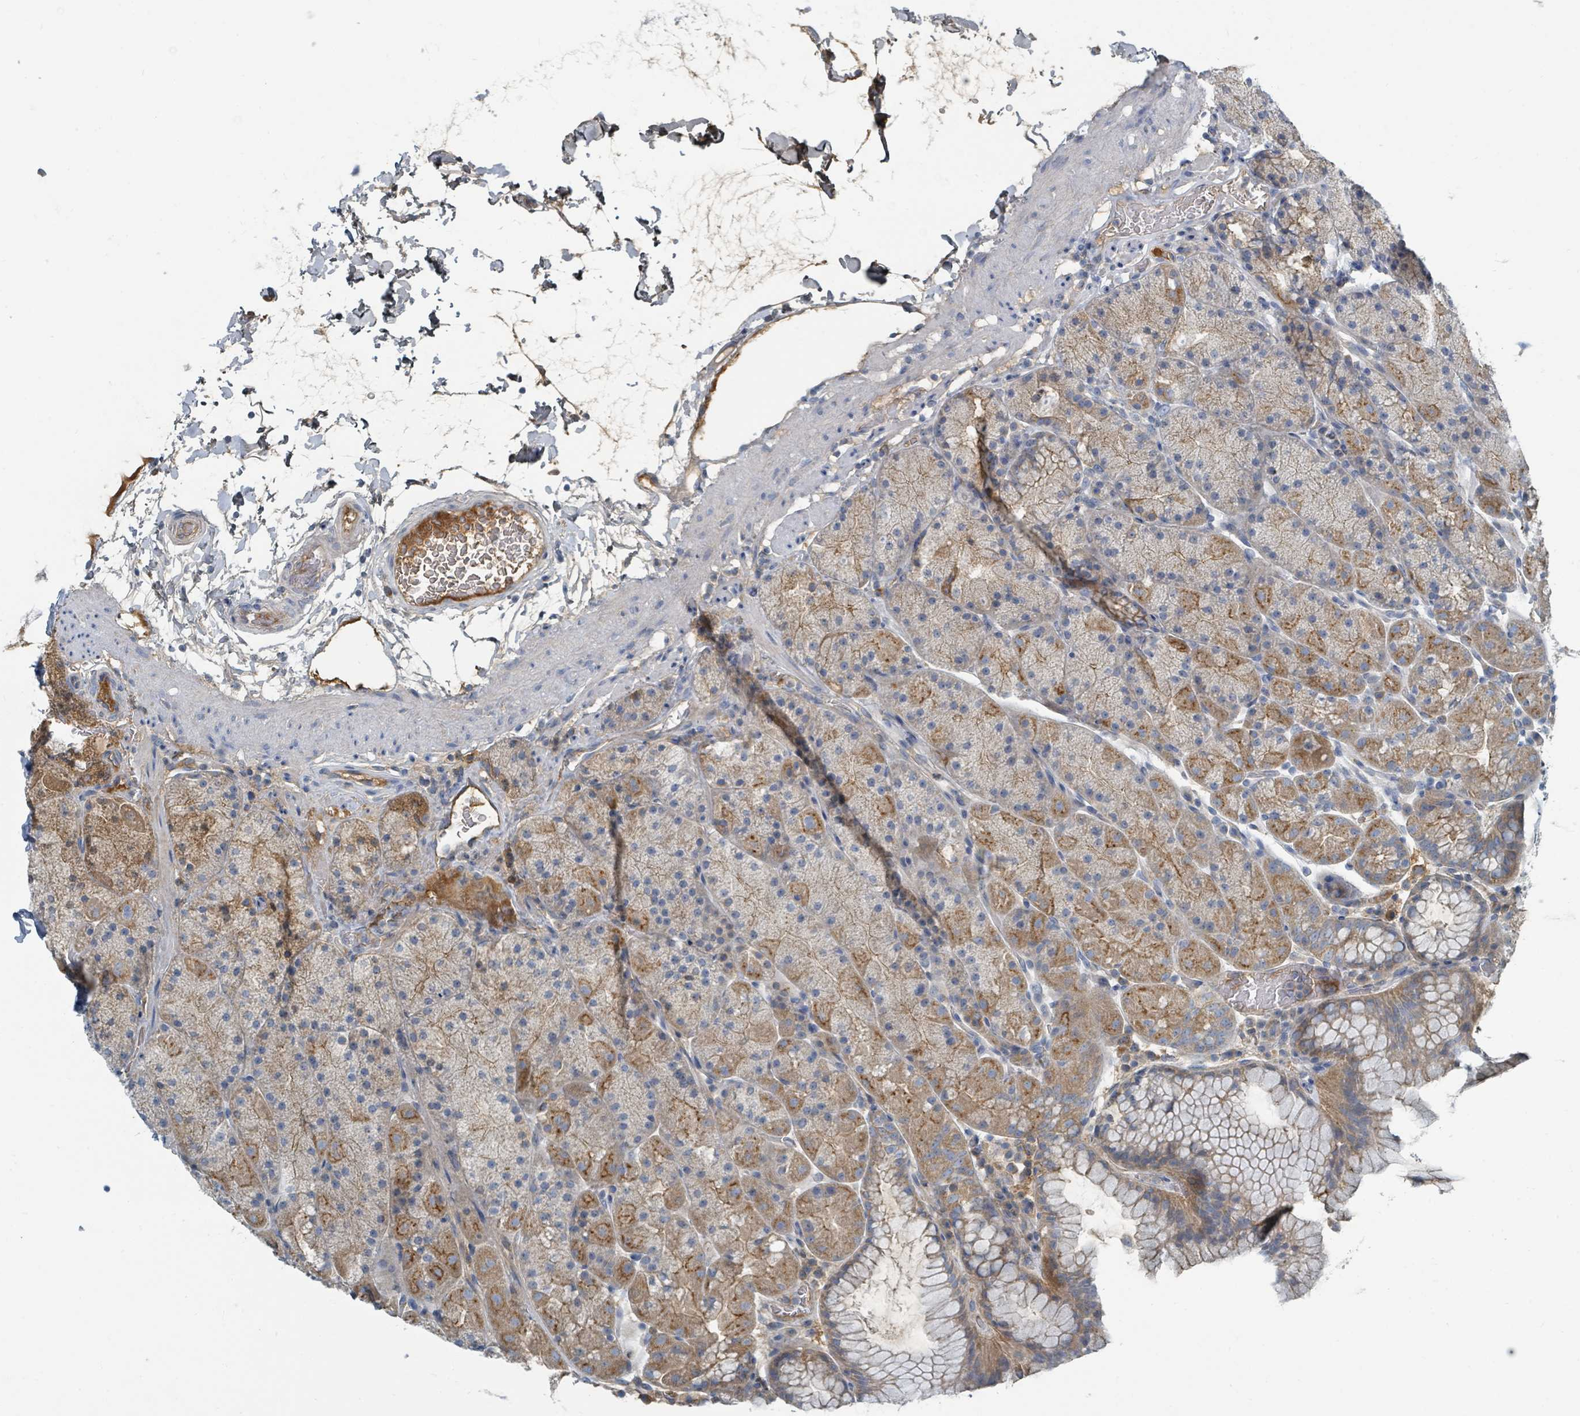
{"staining": {"intensity": "strong", "quantity": "<25%", "location": "cytoplasmic/membranous"}, "tissue": "stomach", "cell_type": "Glandular cells", "image_type": "normal", "snomed": [{"axis": "morphology", "description": "Normal tissue, NOS"}, {"axis": "topography", "description": "Stomach, upper"}, {"axis": "topography", "description": "Stomach, lower"}], "caption": "A histopathology image of stomach stained for a protein demonstrates strong cytoplasmic/membranous brown staining in glandular cells.", "gene": "SLC25A23", "patient": {"sex": "male", "age": 67}}